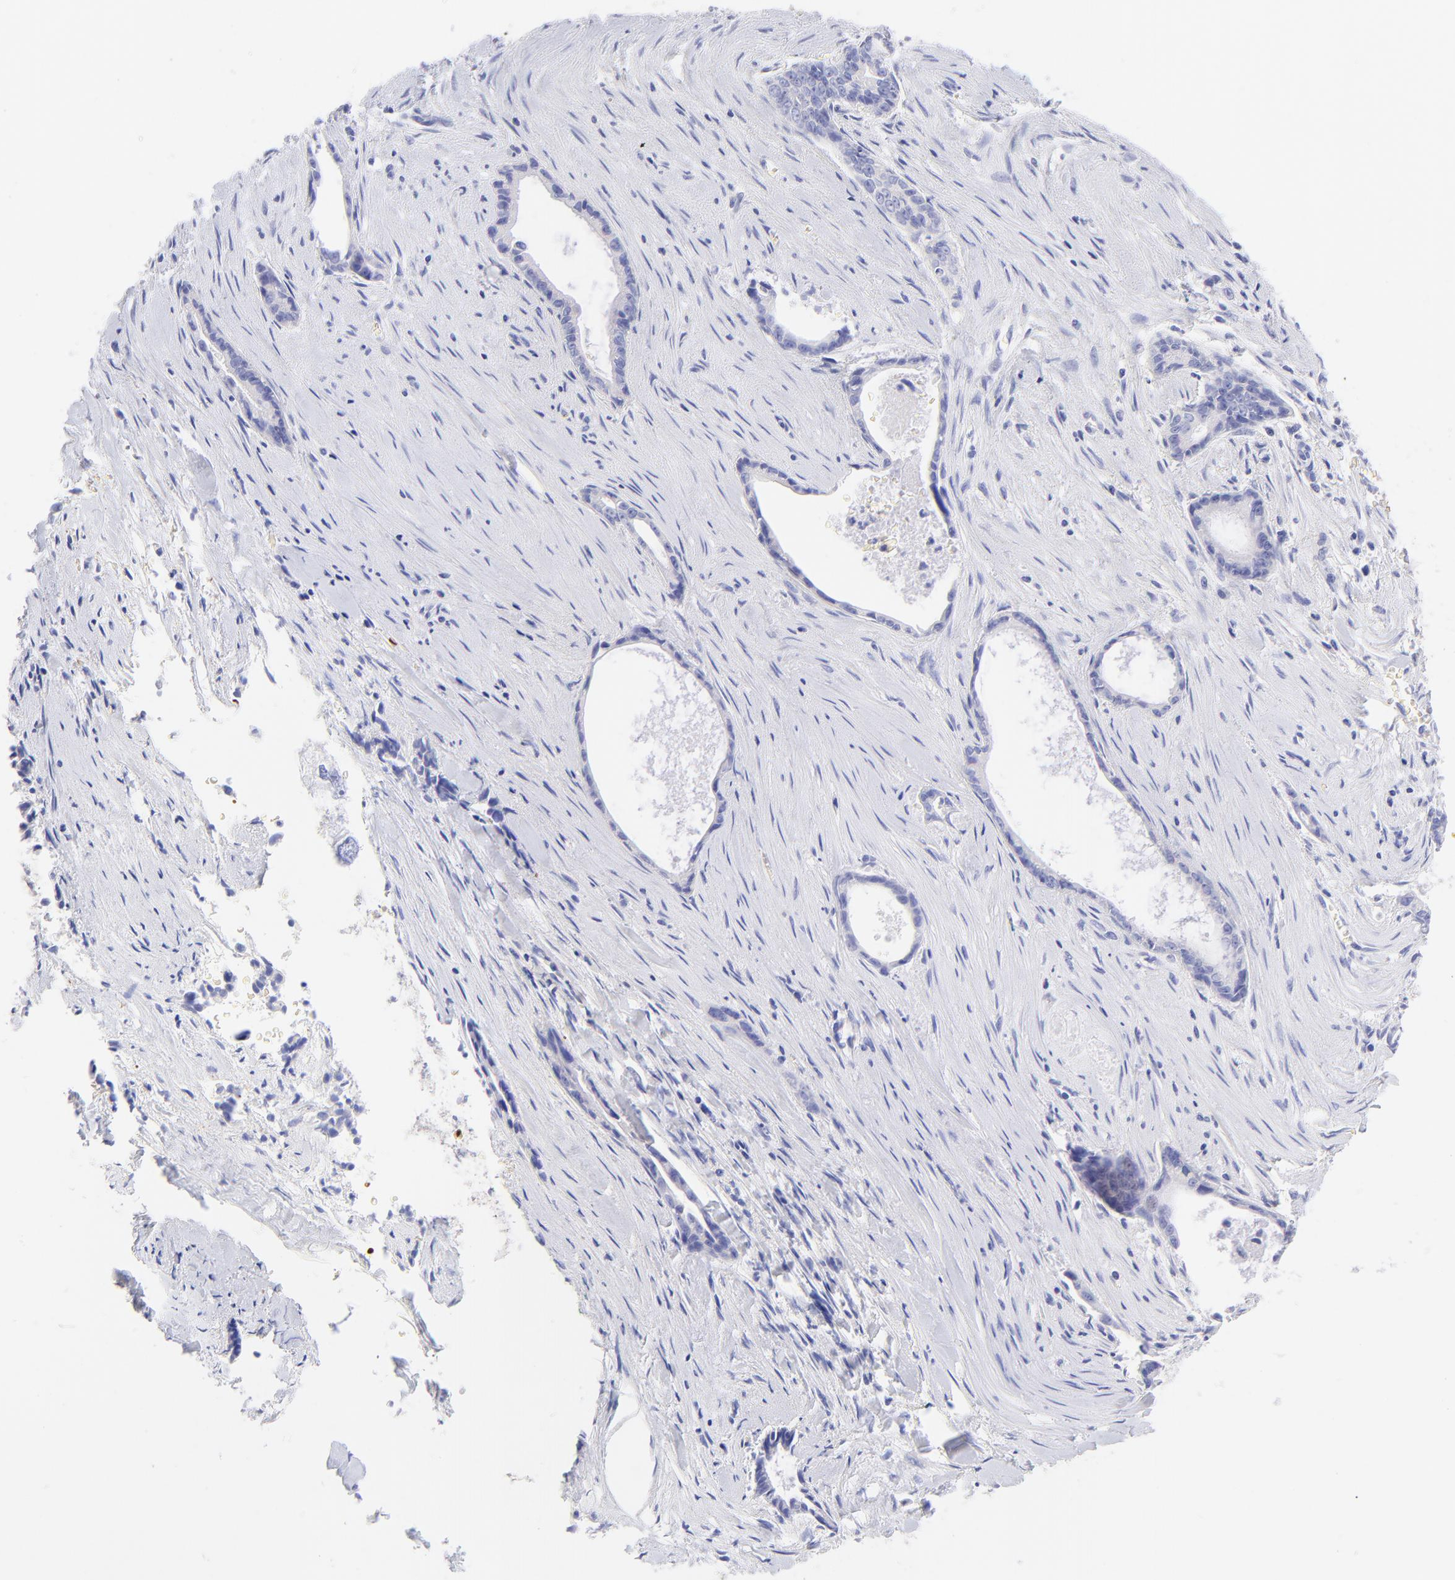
{"staining": {"intensity": "negative", "quantity": "none", "location": "none"}, "tissue": "liver cancer", "cell_type": "Tumor cells", "image_type": "cancer", "snomed": [{"axis": "morphology", "description": "Cholangiocarcinoma"}, {"axis": "topography", "description": "Liver"}], "caption": "Immunohistochemistry (IHC) photomicrograph of neoplastic tissue: cholangiocarcinoma (liver) stained with DAB exhibits no significant protein positivity in tumor cells.", "gene": "FRMPD3", "patient": {"sex": "female", "age": 55}}